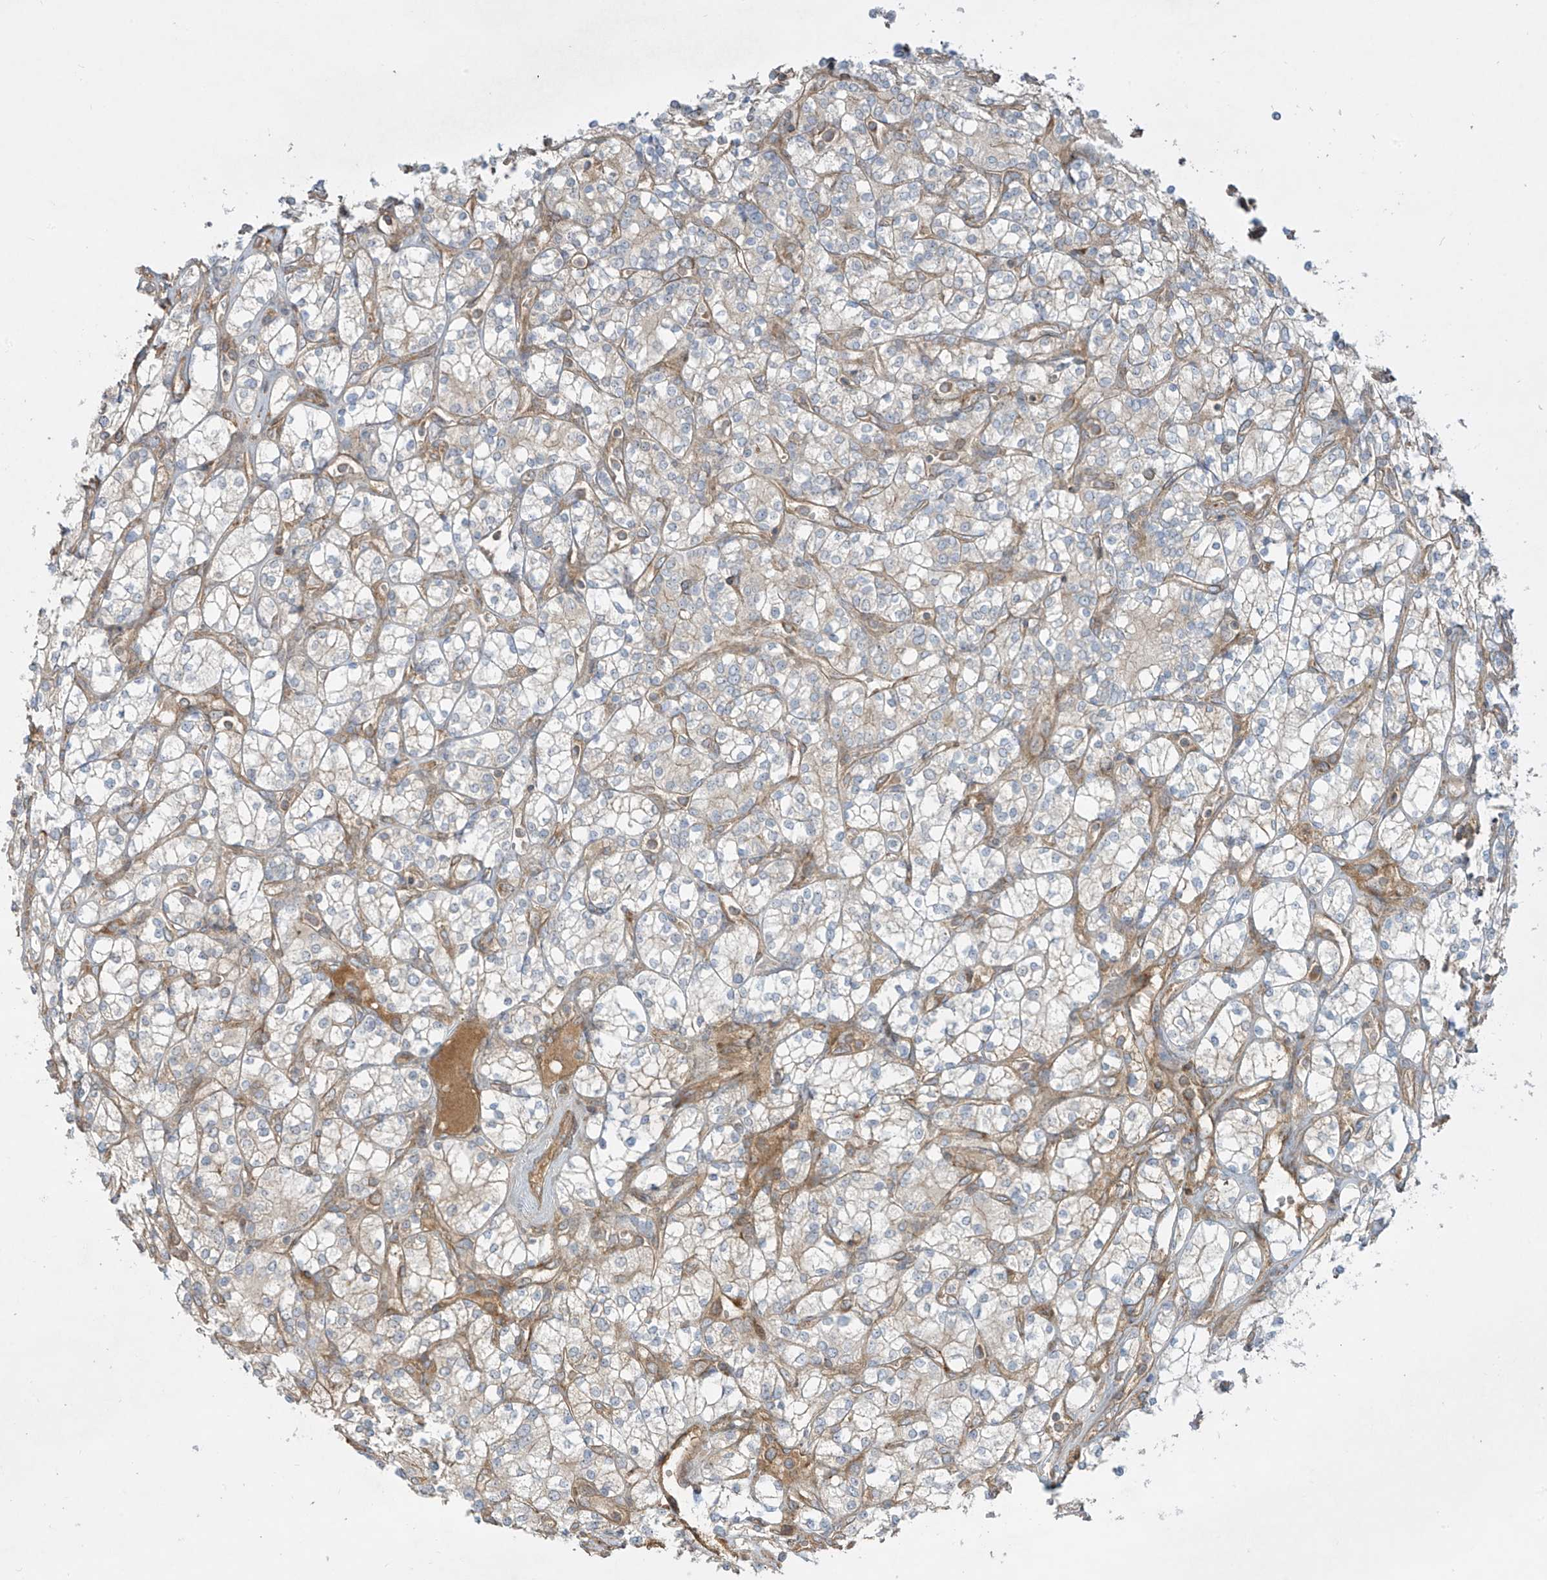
{"staining": {"intensity": "weak", "quantity": "<25%", "location": "cytoplasmic/membranous"}, "tissue": "renal cancer", "cell_type": "Tumor cells", "image_type": "cancer", "snomed": [{"axis": "morphology", "description": "Adenocarcinoma, NOS"}, {"axis": "topography", "description": "Kidney"}], "caption": "The micrograph displays no significant expression in tumor cells of renal cancer (adenocarcinoma).", "gene": "DDIT4", "patient": {"sex": "male", "age": 77}}